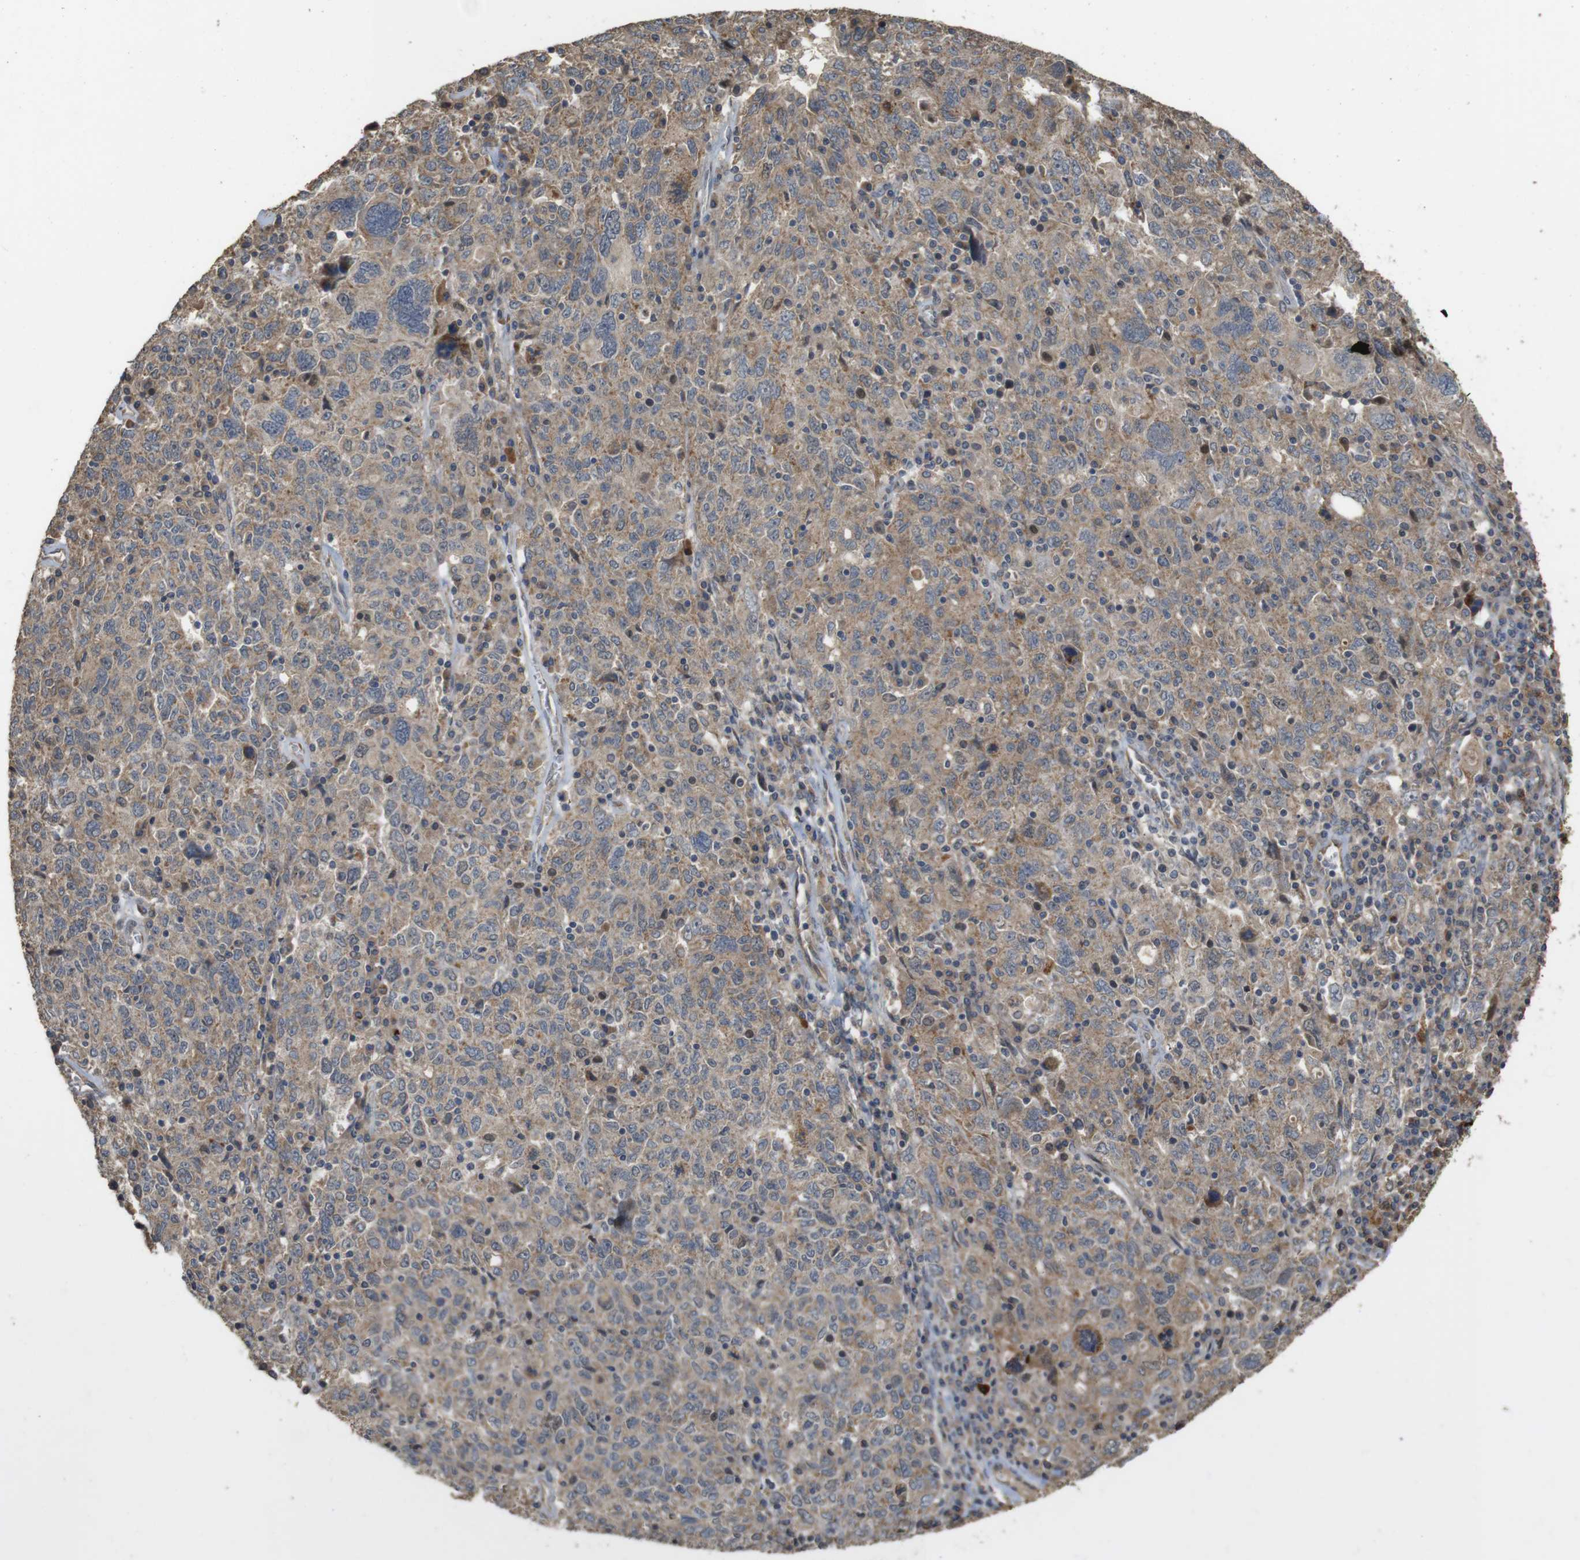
{"staining": {"intensity": "weak", "quantity": ">75%", "location": "cytoplasmic/membranous"}, "tissue": "ovarian cancer", "cell_type": "Tumor cells", "image_type": "cancer", "snomed": [{"axis": "morphology", "description": "Carcinoma, endometroid"}, {"axis": "topography", "description": "Ovary"}], "caption": "Immunohistochemical staining of endometroid carcinoma (ovarian) reveals low levels of weak cytoplasmic/membranous protein staining in approximately >75% of tumor cells.", "gene": "PCDHB10", "patient": {"sex": "female", "age": 62}}